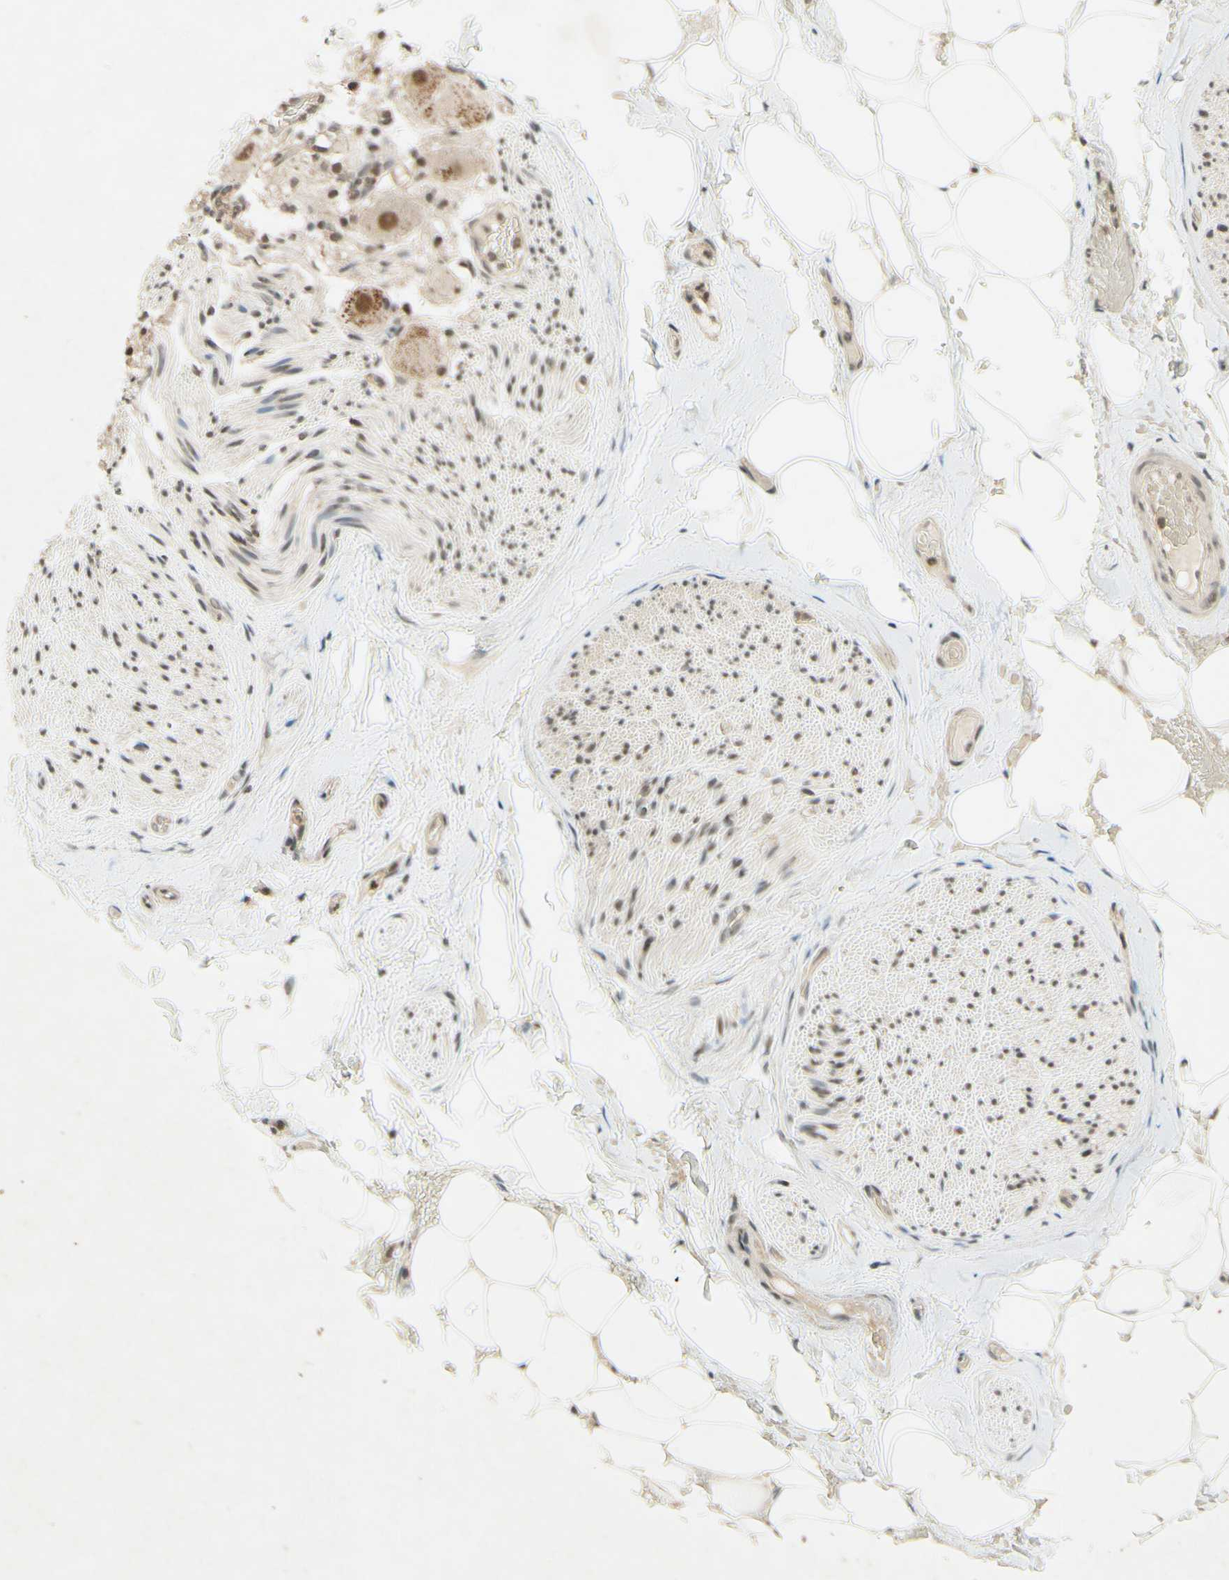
{"staining": {"intensity": "moderate", "quantity": "25%-75%", "location": "nuclear"}, "tissue": "adipose tissue", "cell_type": "Adipocytes", "image_type": "normal", "snomed": [{"axis": "morphology", "description": "Normal tissue, NOS"}, {"axis": "topography", "description": "Peripheral nerve tissue"}], "caption": "A micrograph of human adipose tissue stained for a protein reveals moderate nuclear brown staining in adipocytes. The staining is performed using DAB (3,3'-diaminobenzidine) brown chromogen to label protein expression. The nuclei are counter-stained blue using hematoxylin.", "gene": "SMARCB1", "patient": {"sex": "male", "age": 70}}